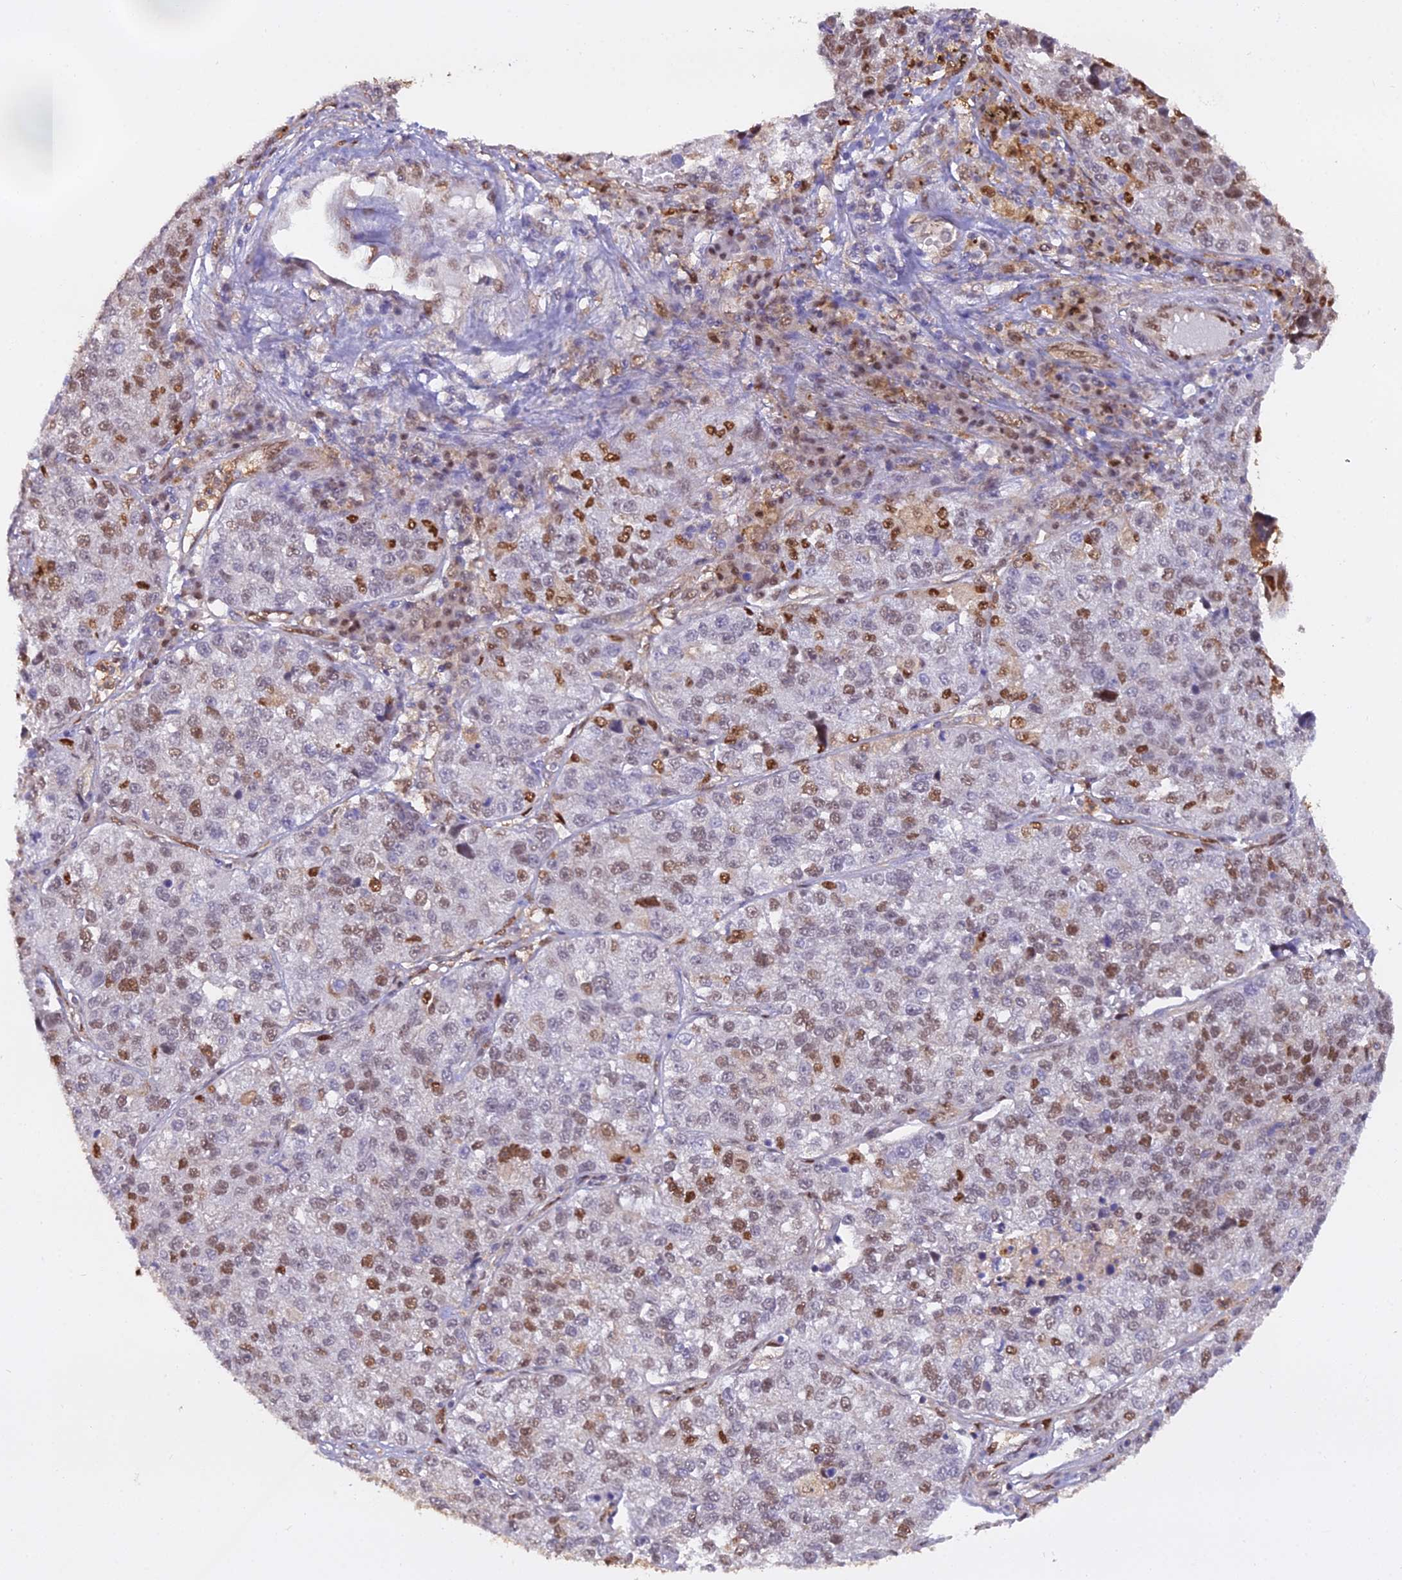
{"staining": {"intensity": "moderate", "quantity": "25%-75%", "location": "nuclear"}, "tissue": "lung cancer", "cell_type": "Tumor cells", "image_type": "cancer", "snomed": [{"axis": "morphology", "description": "Adenocarcinoma, NOS"}, {"axis": "topography", "description": "Lung"}], "caption": "Adenocarcinoma (lung) stained for a protein (brown) exhibits moderate nuclear positive staining in approximately 25%-75% of tumor cells.", "gene": "NPEPL1", "patient": {"sex": "male", "age": 49}}